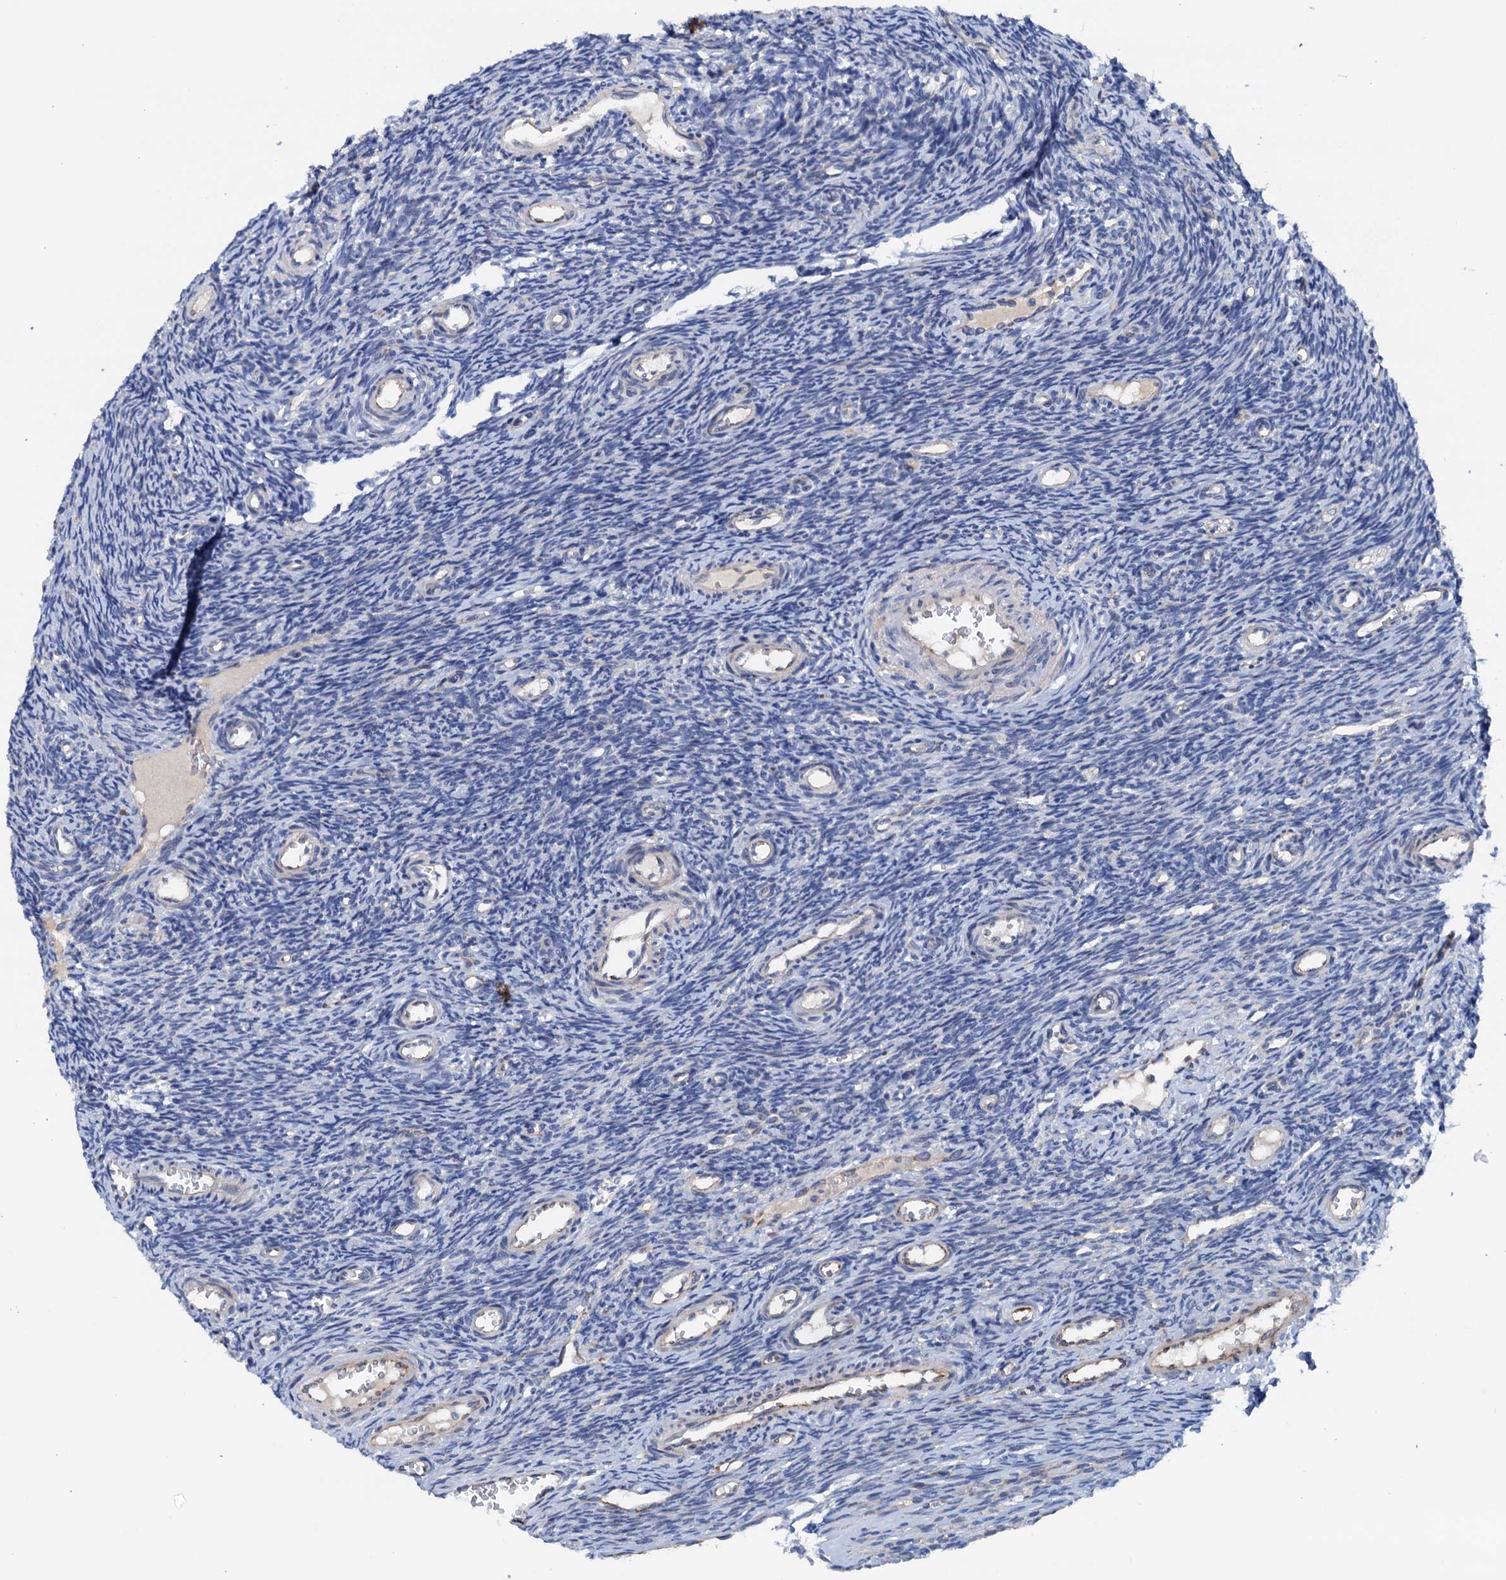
{"staining": {"intensity": "negative", "quantity": "none", "location": "none"}, "tissue": "ovary", "cell_type": "Ovarian stroma cells", "image_type": "normal", "snomed": [{"axis": "morphology", "description": "Normal tissue, NOS"}, {"axis": "topography", "description": "Ovary"}], "caption": "DAB immunohistochemical staining of normal human ovary displays no significant expression in ovarian stroma cells.", "gene": "RASSF9", "patient": {"sex": "female", "age": 39}}